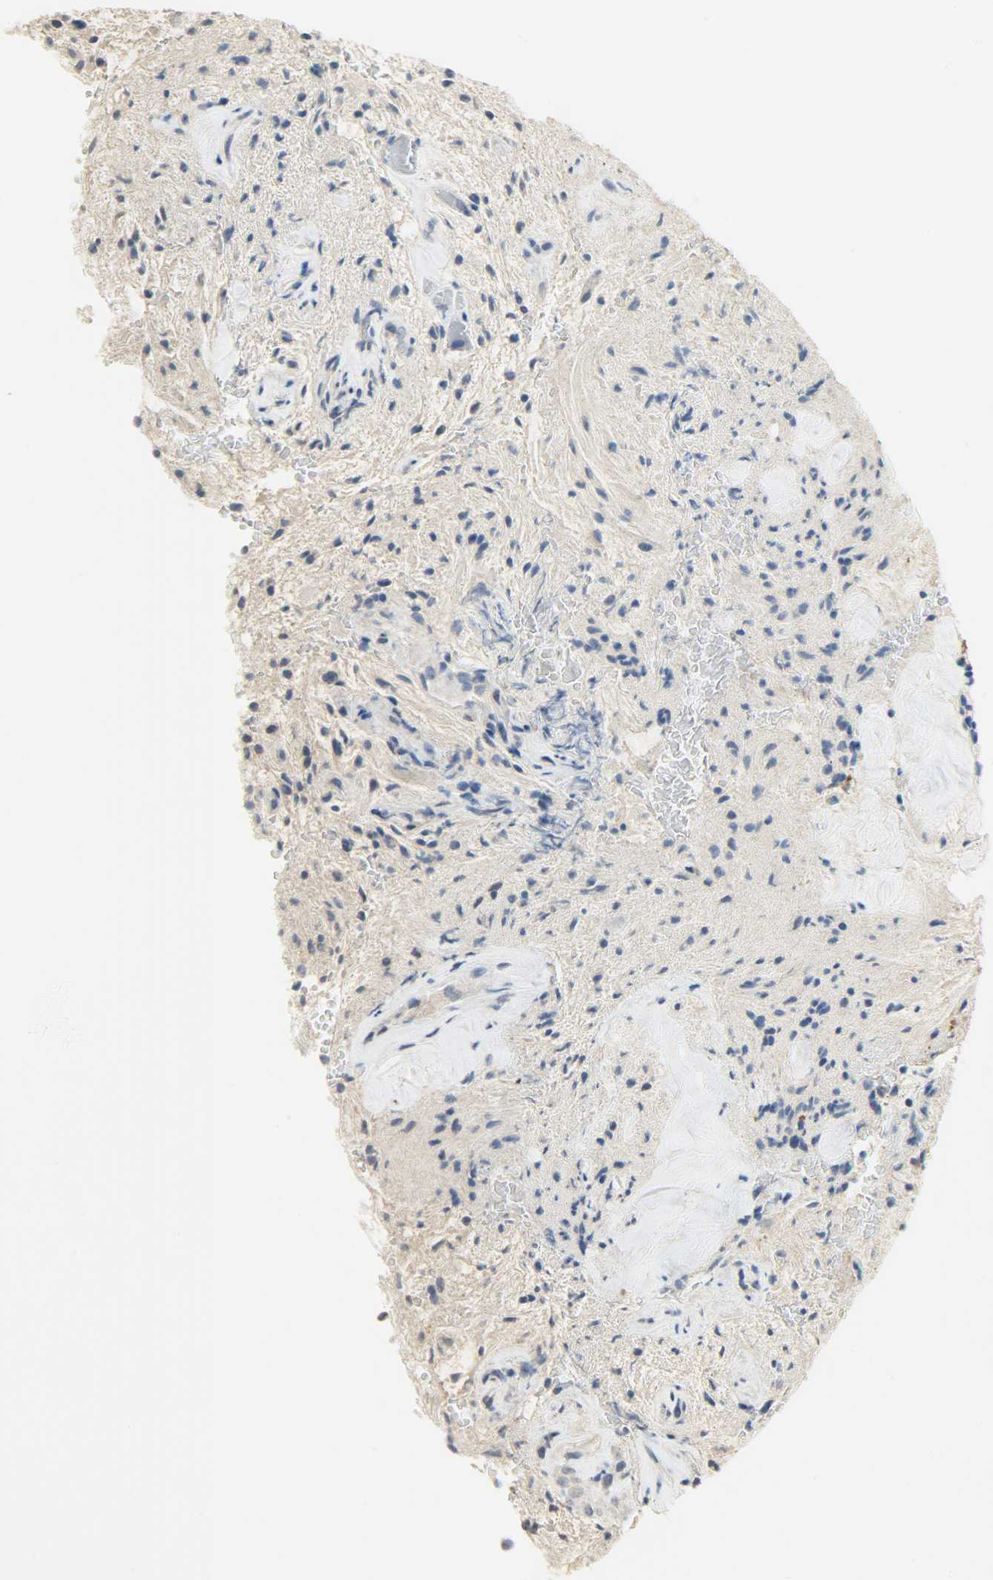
{"staining": {"intensity": "negative", "quantity": "none", "location": "none"}, "tissue": "glioma", "cell_type": "Tumor cells", "image_type": "cancer", "snomed": [{"axis": "morphology", "description": "Glioma, malignant, NOS"}, {"axis": "topography", "description": "Cerebellum"}], "caption": "A high-resolution image shows IHC staining of glioma, which shows no significant staining in tumor cells. Nuclei are stained in blue.", "gene": "DNAJB6", "patient": {"sex": "female", "age": 10}}